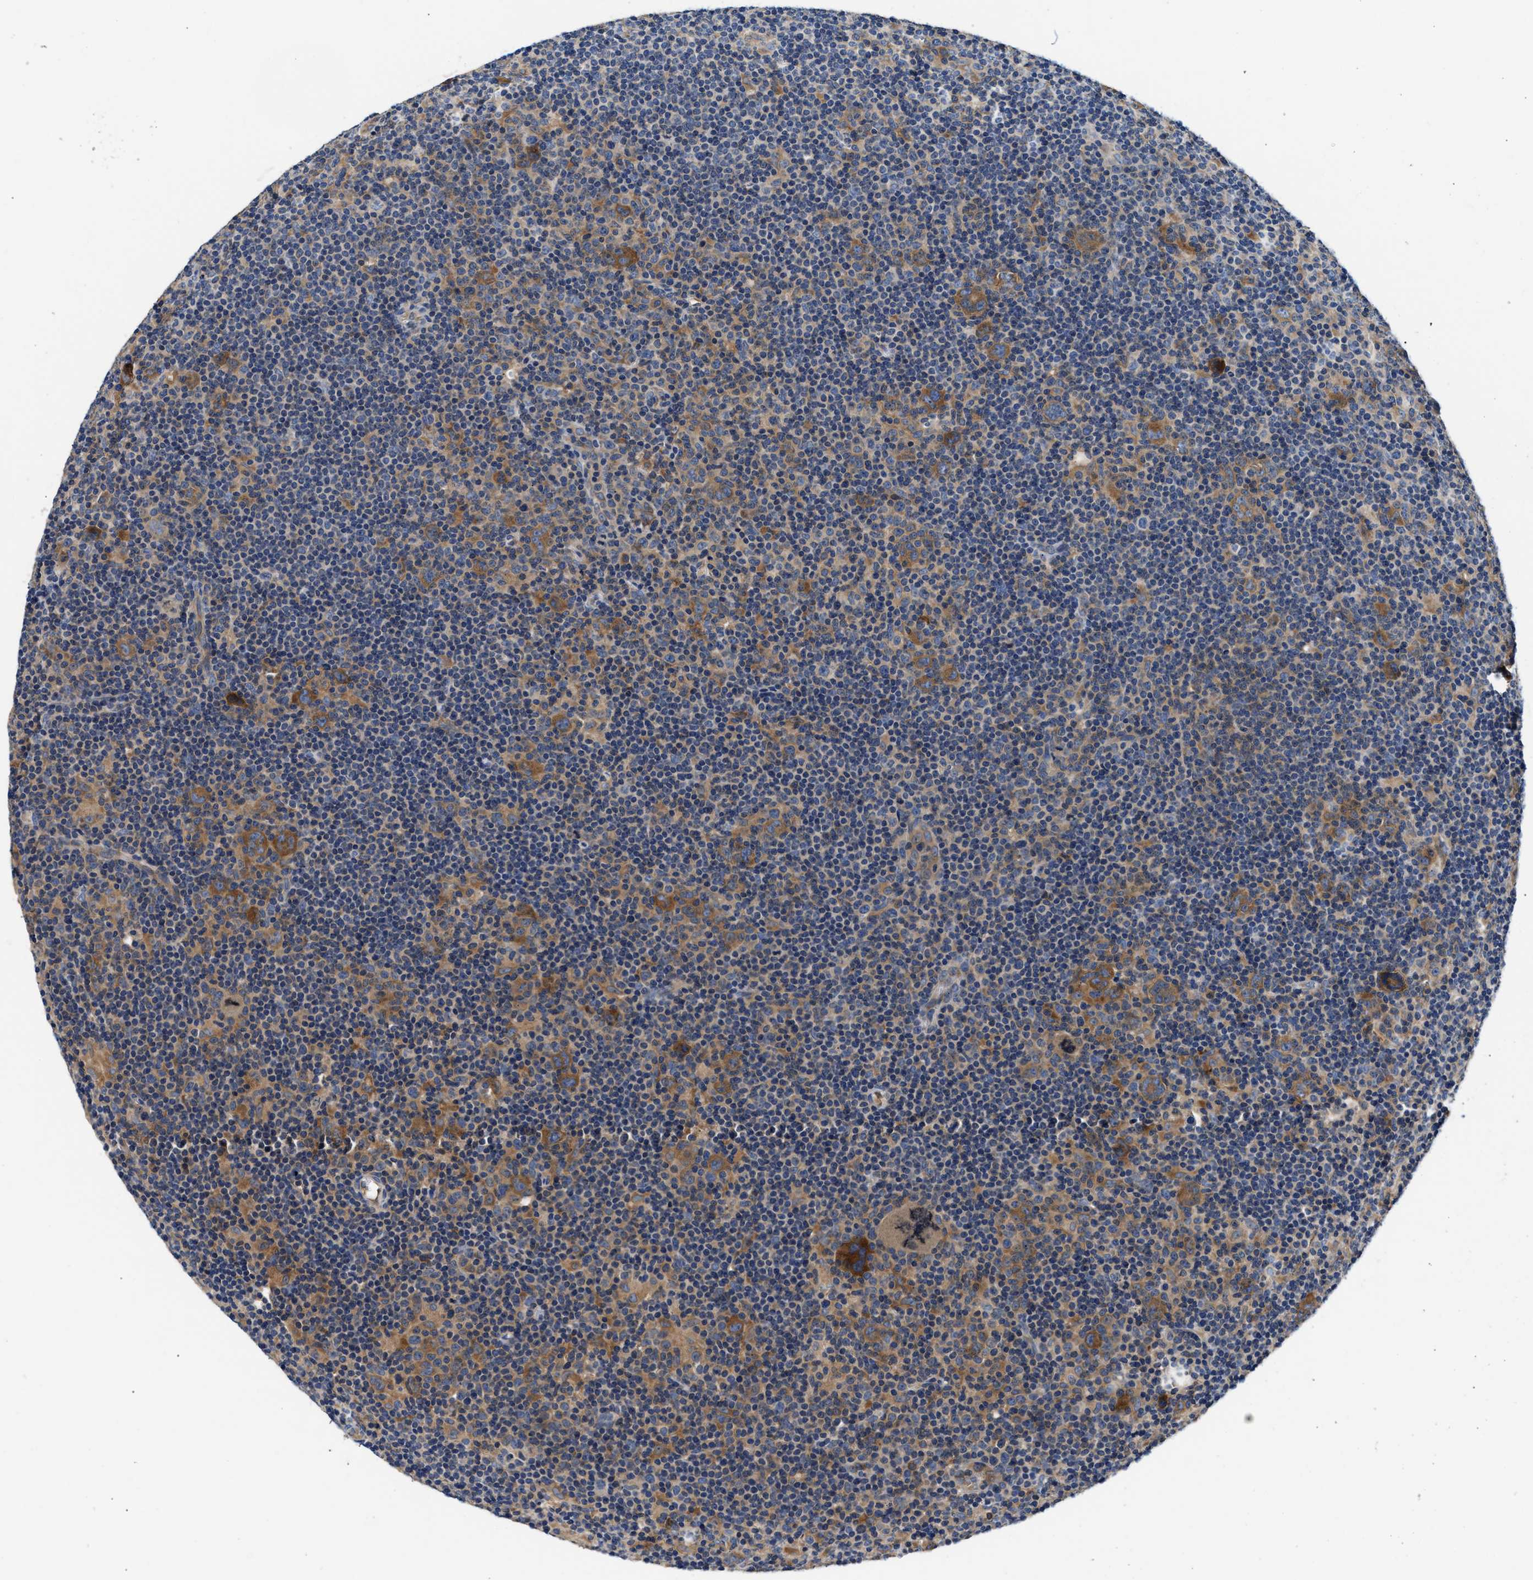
{"staining": {"intensity": "strong", "quantity": ">75%", "location": "cytoplasmic/membranous"}, "tissue": "lymphoma", "cell_type": "Tumor cells", "image_type": "cancer", "snomed": [{"axis": "morphology", "description": "Hodgkin's disease, NOS"}, {"axis": "topography", "description": "Lymph node"}], "caption": "A high-resolution photomicrograph shows immunohistochemistry staining of lymphoma, which displays strong cytoplasmic/membranous expression in about >75% of tumor cells.", "gene": "FAM185A", "patient": {"sex": "female", "age": 57}}